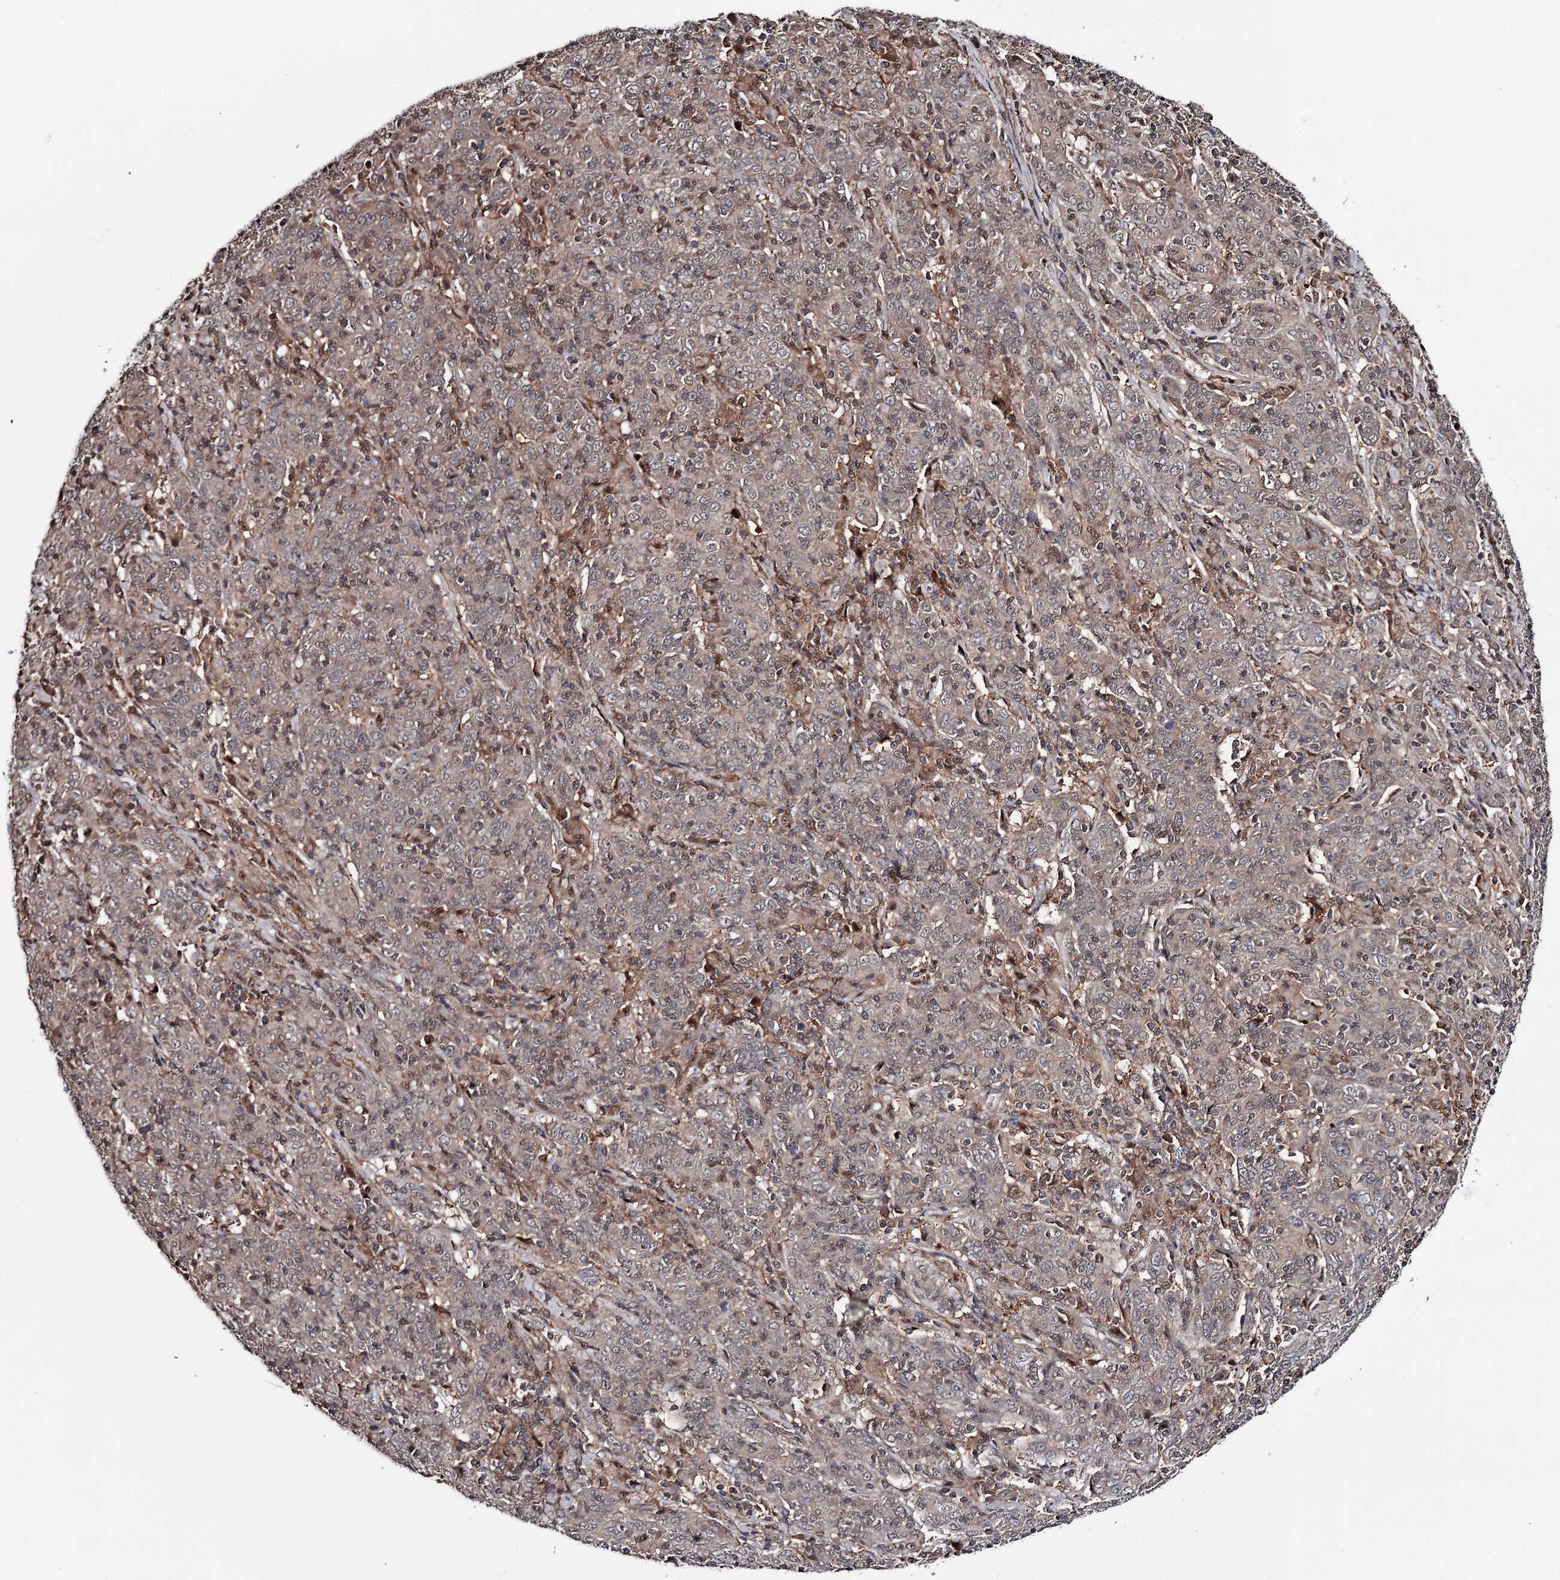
{"staining": {"intensity": "negative", "quantity": "none", "location": "none"}, "tissue": "cervical cancer", "cell_type": "Tumor cells", "image_type": "cancer", "snomed": [{"axis": "morphology", "description": "Squamous cell carcinoma, NOS"}, {"axis": "topography", "description": "Cervix"}], "caption": "Immunohistochemical staining of squamous cell carcinoma (cervical) reveals no significant positivity in tumor cells. (DAB immunohistochemistry (IHC) with hematoxylin counter stain).", "gene": "GTSF1", "patient": {"sex": "female", "age": 67}}